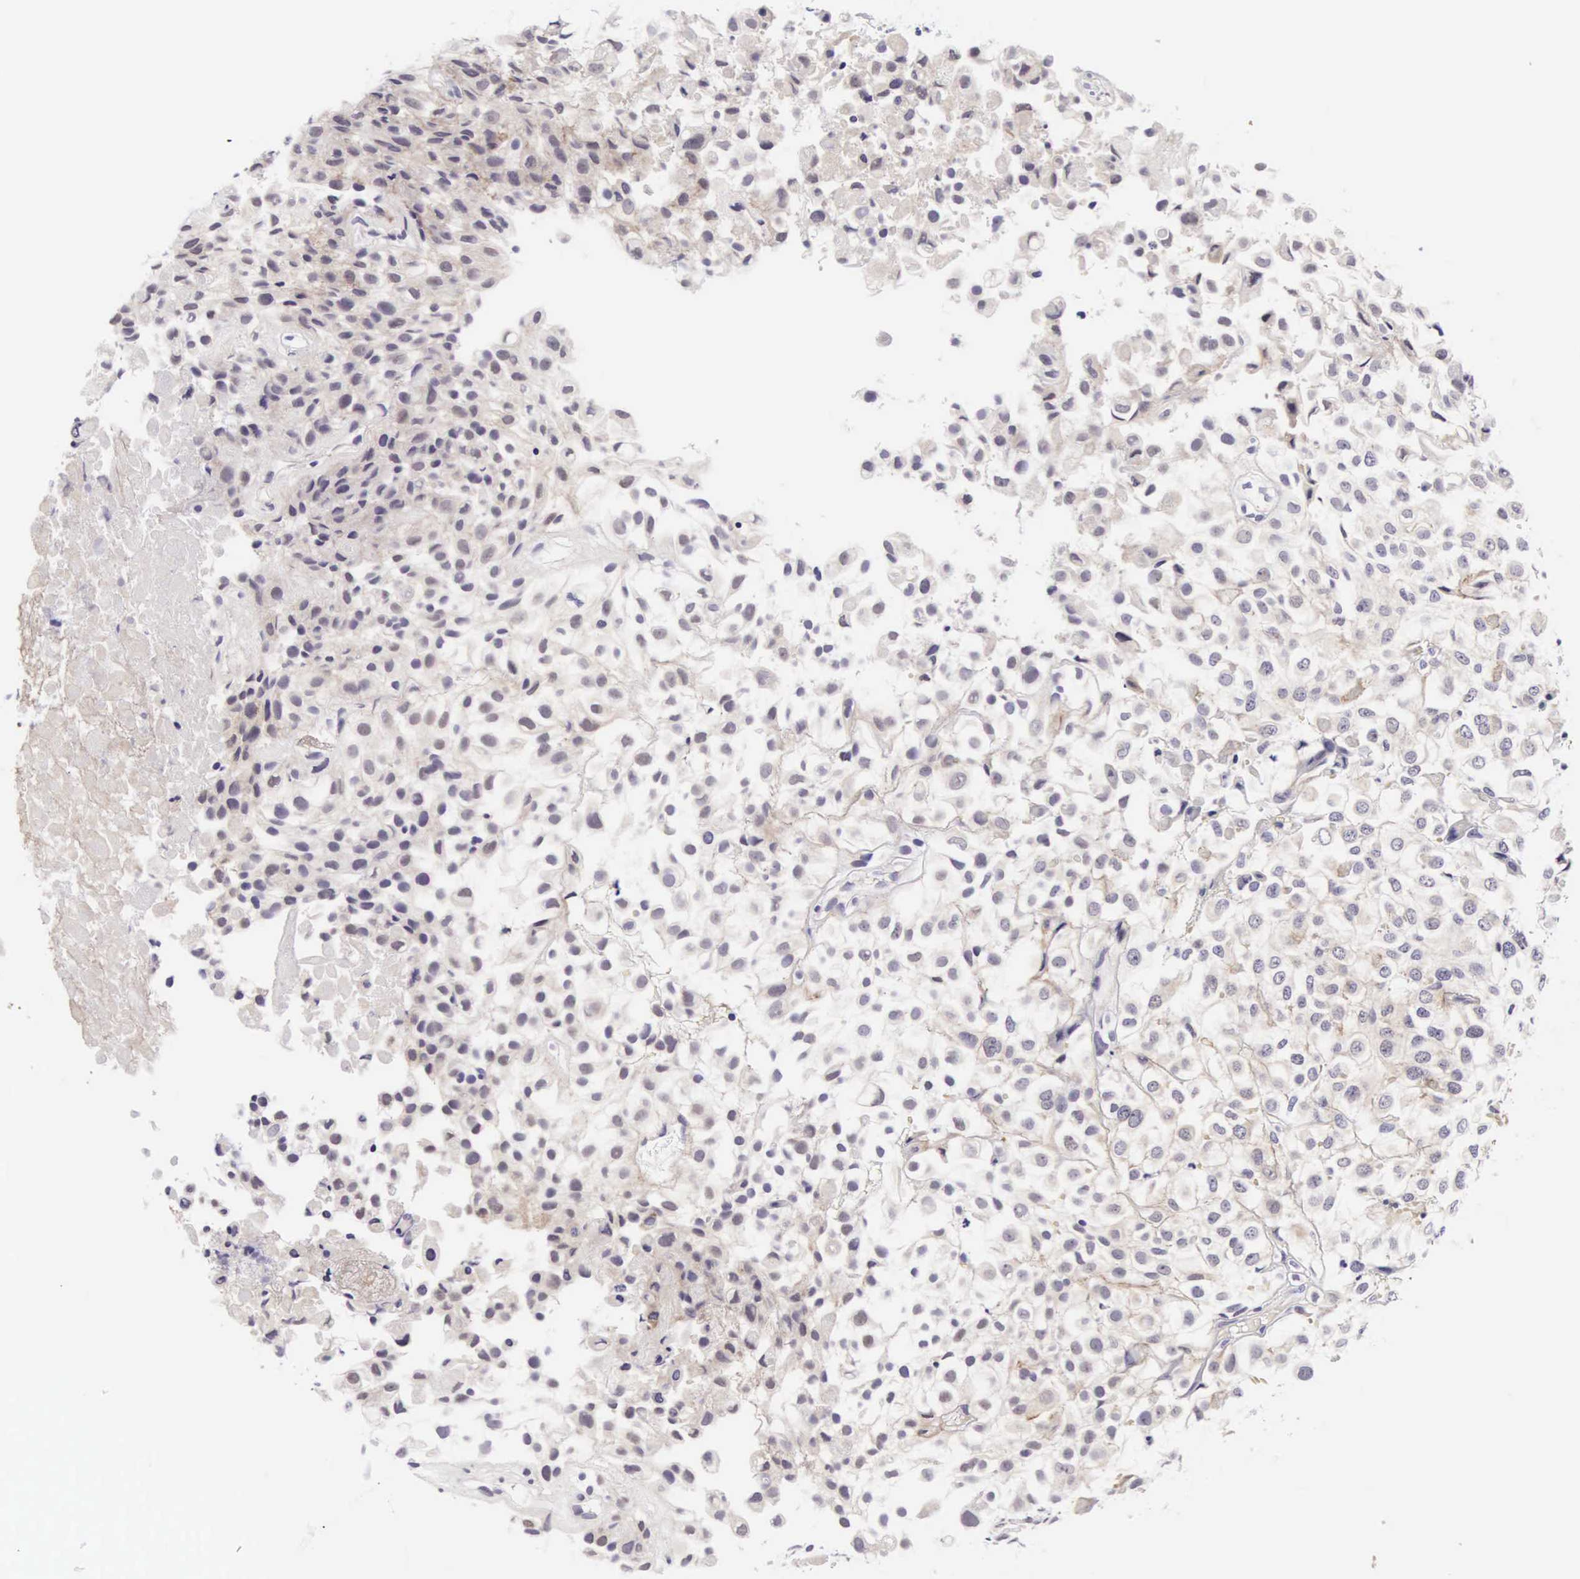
{"staining": {"intensity": "negative", "quantity": "none", "location": "none"}, "tissue": "urothelial cancer", "cell_type": "Tumor cells", "image_type": "cancer", "snomed": [{"axis": "morphology", "description": "Urothelial carcinoma, High grade"}, {"axis": "topography", "description": "Urinary bladder"}], "caption": "The immunohistochemistry (IHC) micrograph has no significant positivity in tumor cells of urothelial carcinoma (high-grade) tissue.", "gene": "PHETA2", "patient": {"sex": "male", "age": 56}}